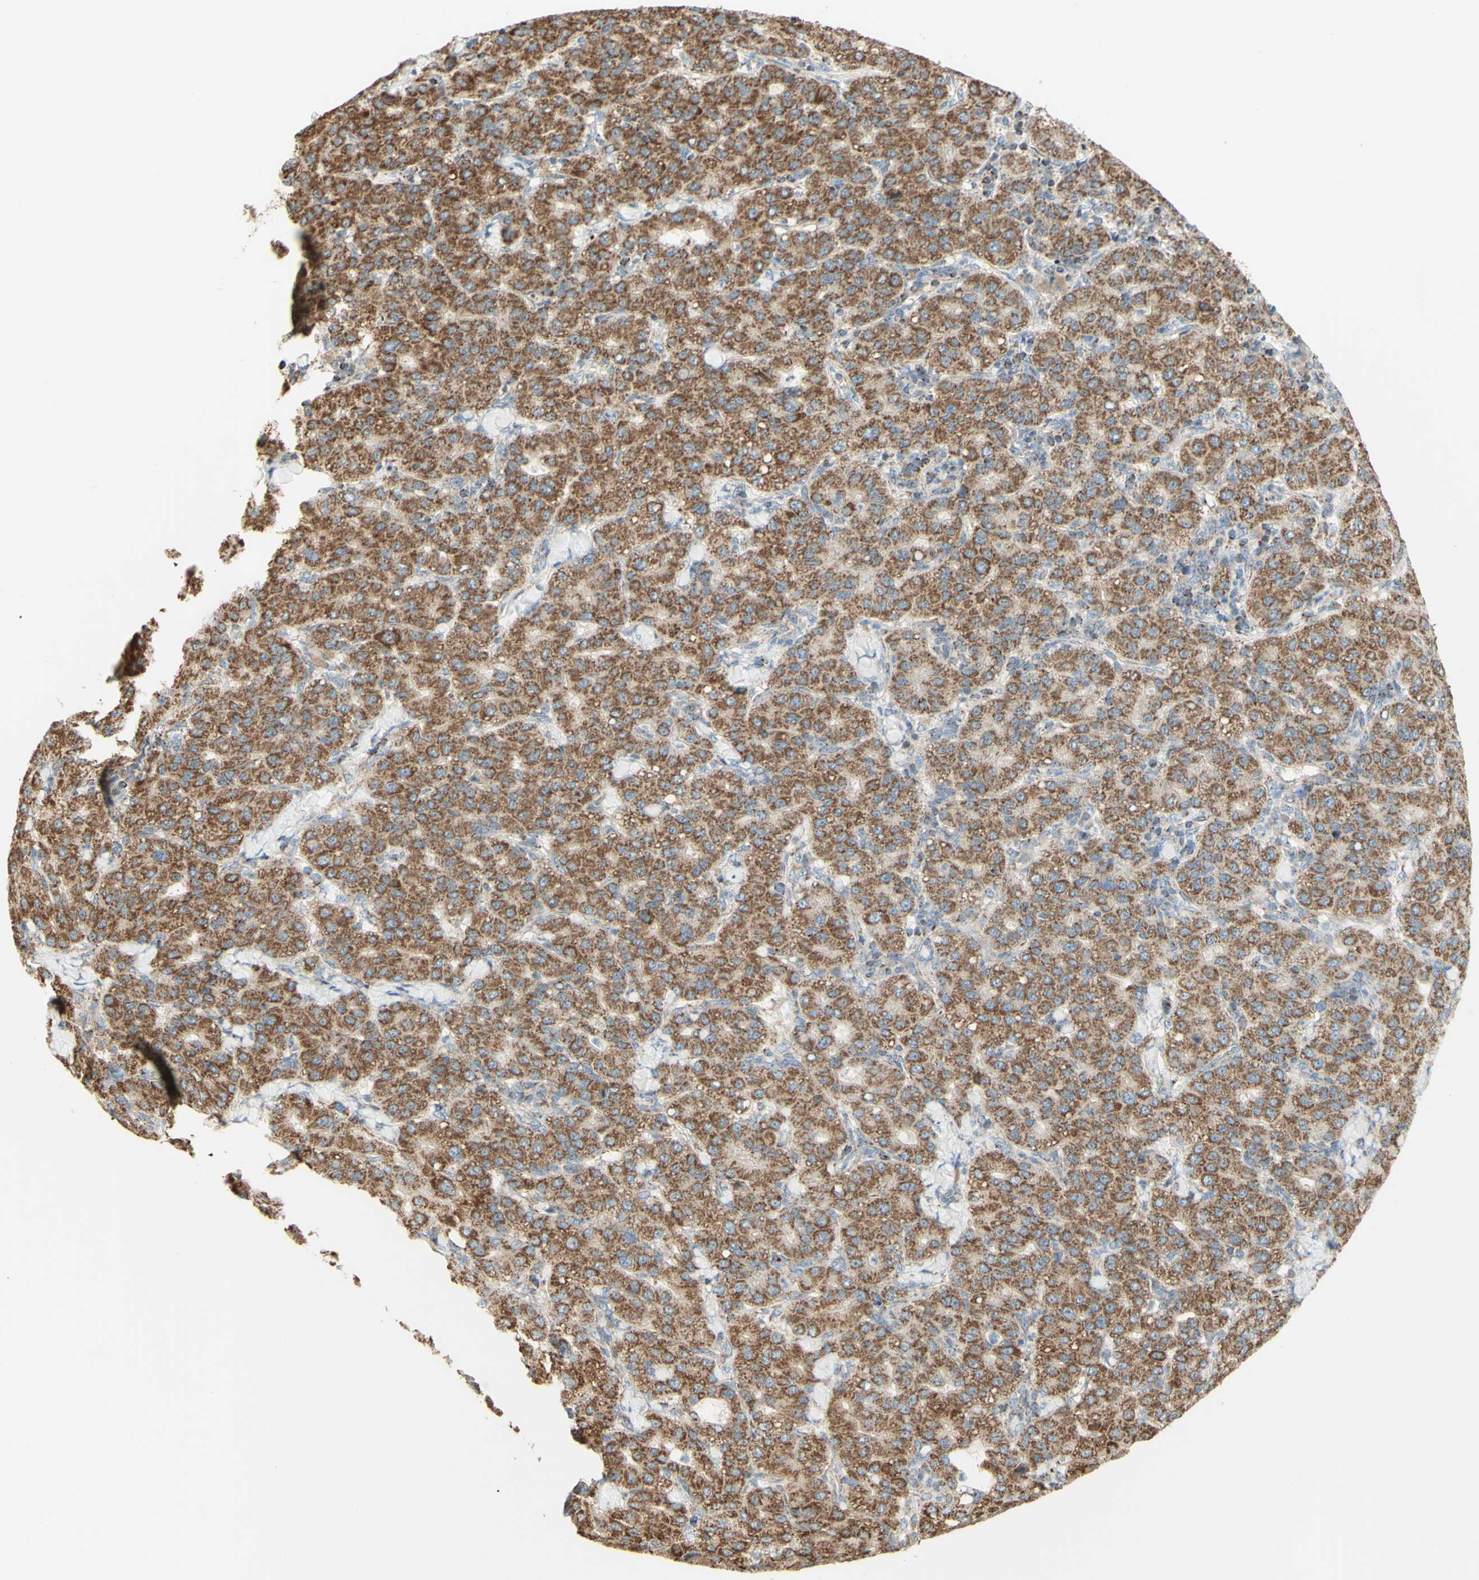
{"staining": {"intensity": "moderate", "quantity": ">75%", "location": "cytoplasmic/membranous"}, "tissue": "liver cancer", "cell_type": "Tumor cells", "image_type": "cancer", "snomed": [{"axis": "morphology", "description": "Carcinoma, Hepatocellular, NOS"}, {"axis": "topography", "description": "Liver"}], "caption": "Liver hepatocellular carcinoma stained with immunohistochemistry reveals moderate cytoplasmic/membranous staining in about >75% of tumor cells. (Stains: DAB in brown, nuclei in blue, Microscopy: brightfield microscopy at high magnification).", "gene": "LETM1", "patient": {"sex": "male", "age": 65}}